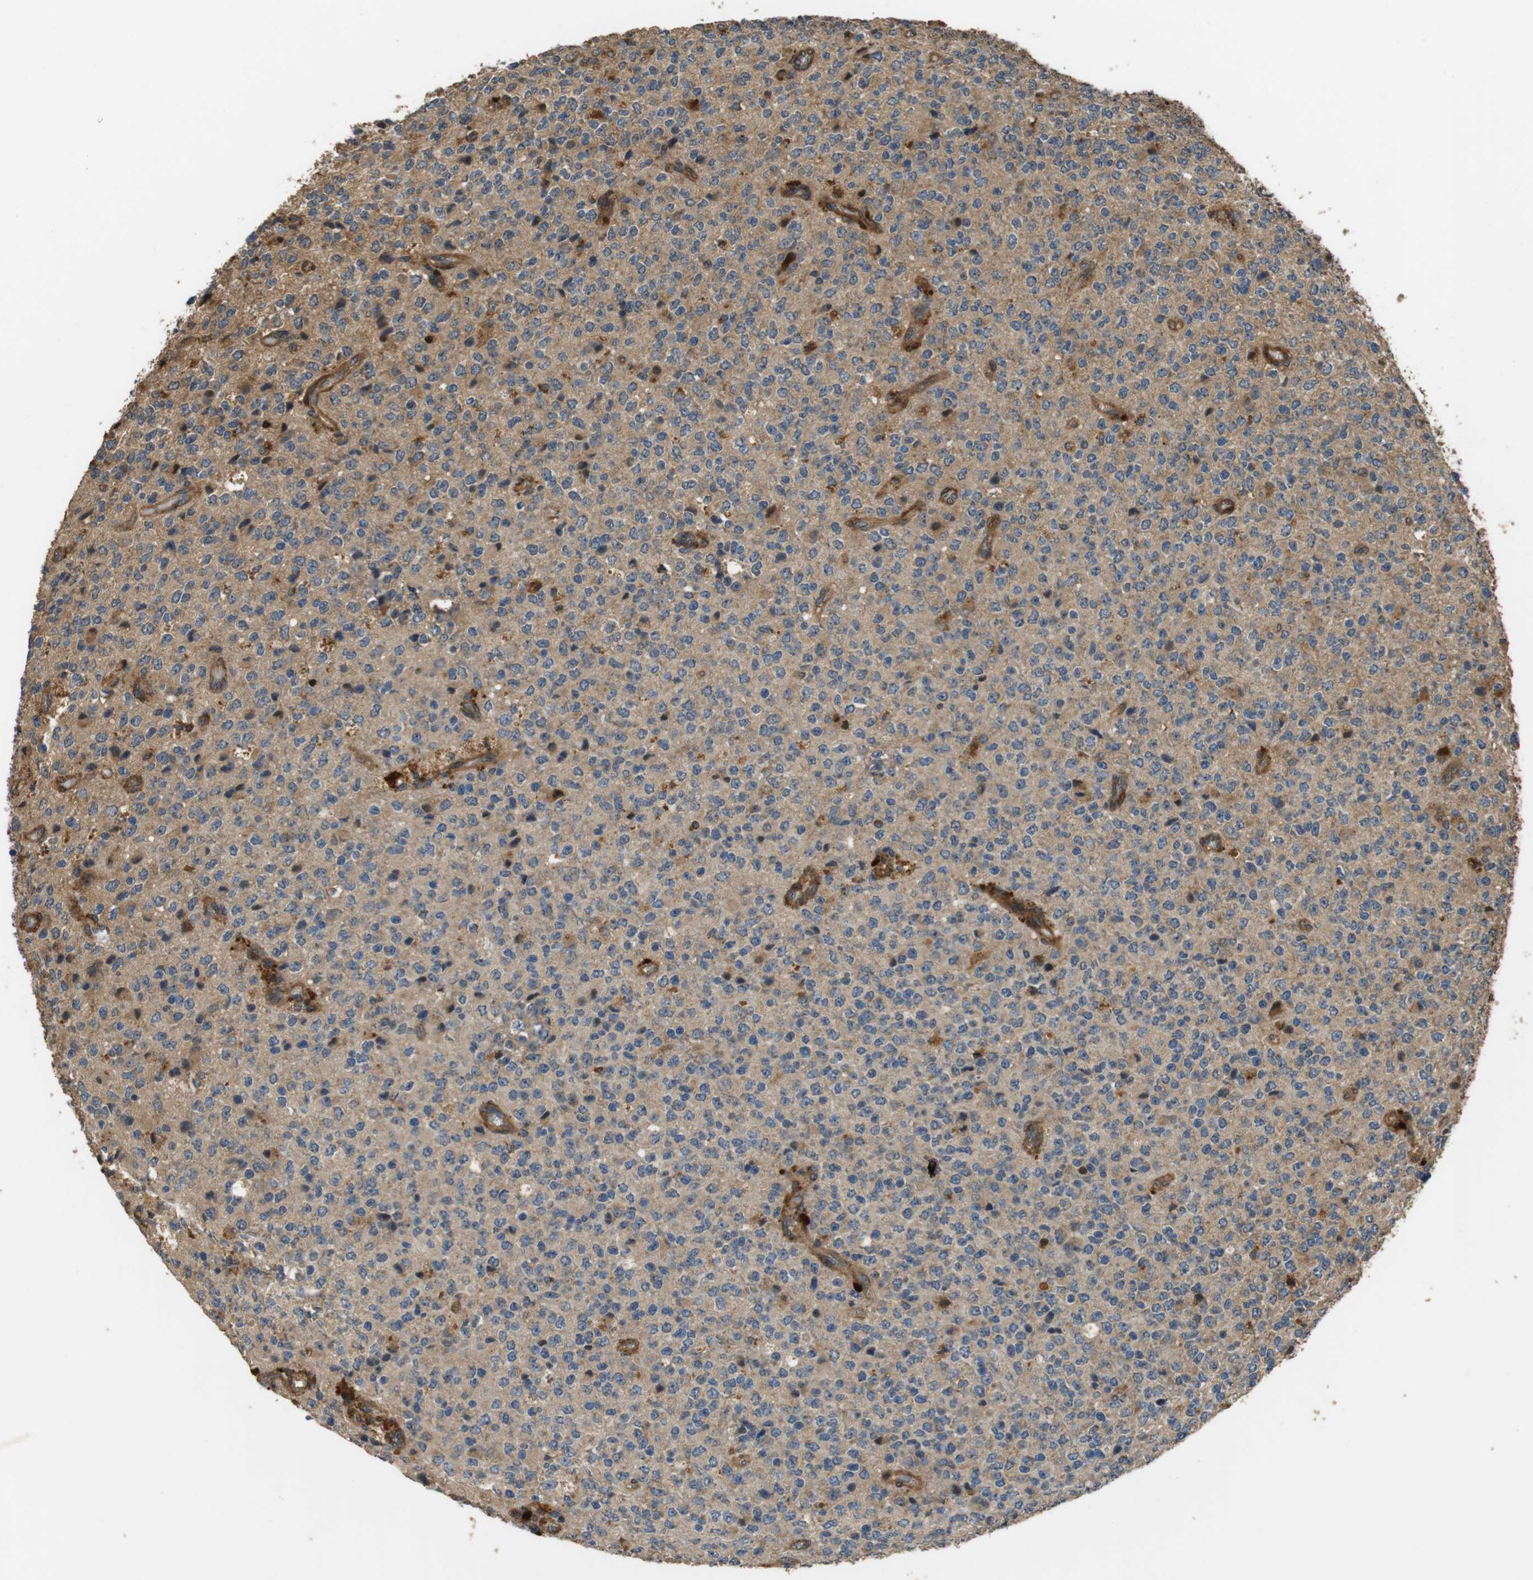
{"staining": {"intensity": "moderate", "quantity": "25%-75%", "location": "cytoplasmic/membranous"}, "tissue": "glioma", "cell_type": "Tumor cells", "image_type": "cancer", "snomed": [{"axis": "morphology", "description": "Glioma, malignant, High grade"}, {"axis": "topography", "description": "pancreas cauda"}], "caption": "Moderate cytoplasmic/membranous protein positivity is identified in approximately 25%-75% of tumor cells in malignant glioma (high-grade). (DAB IHC with brightfield microscopy, high magnification).", "gene": "MSRB3", "patient": {"sex": "male", "age": 60}}